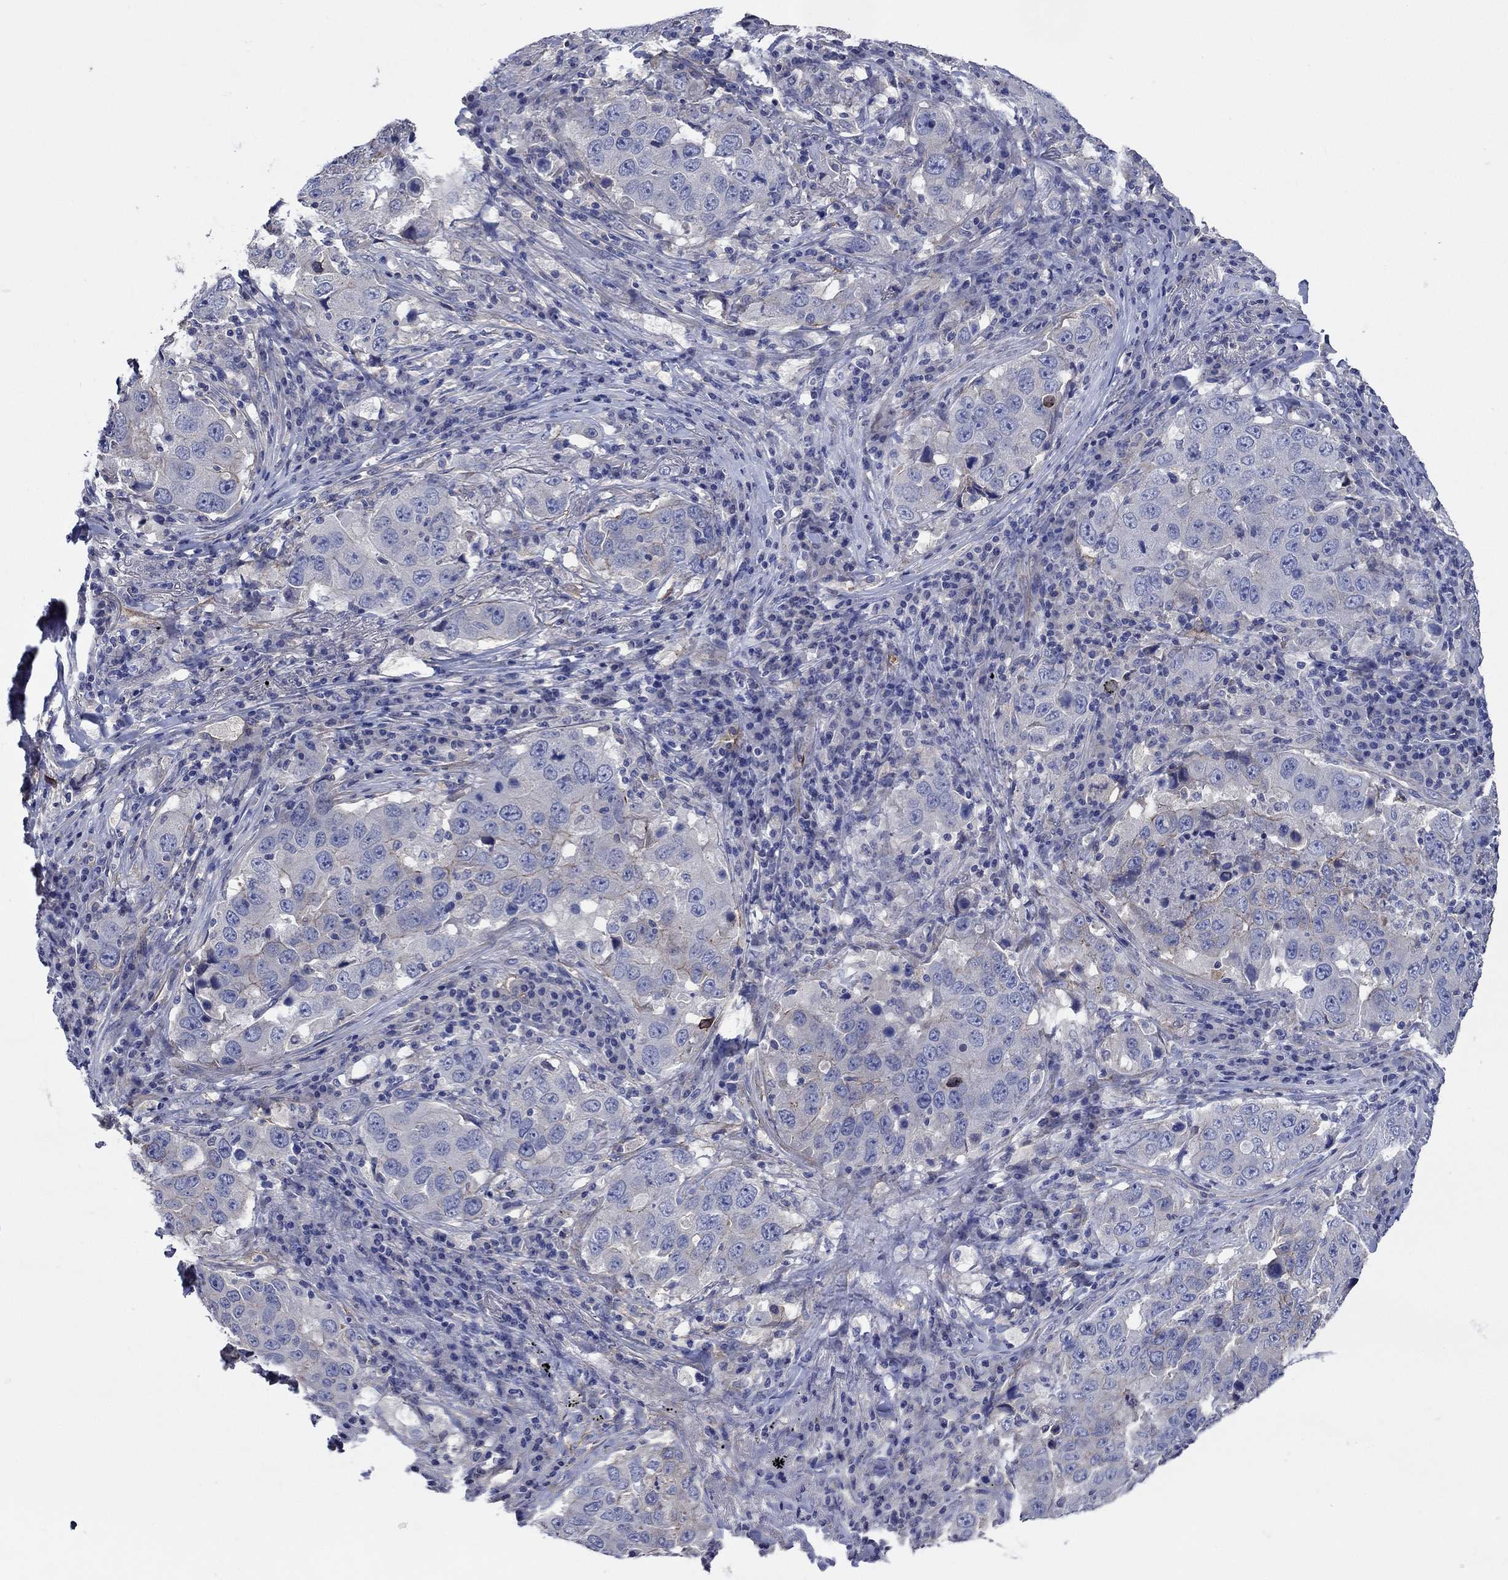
{"staining": {"intensity": "negative", "quantity": "none", "location": "none"}, "tissue": "lung cancer", "cell_type": "Tumor cells", "image_type": "cancer", "snomed": [{"axis": "morphology", "description": "Adenocarcinoma, NOS"}, {"axis": "topography", "description": "Lung"}], "caption": "Immunohistochemical staining of human lung adenocarcinoma shows no significant expression in tumor cells.", "gene": "FLNC", "patient": {"sex": "male", "age": 73}}